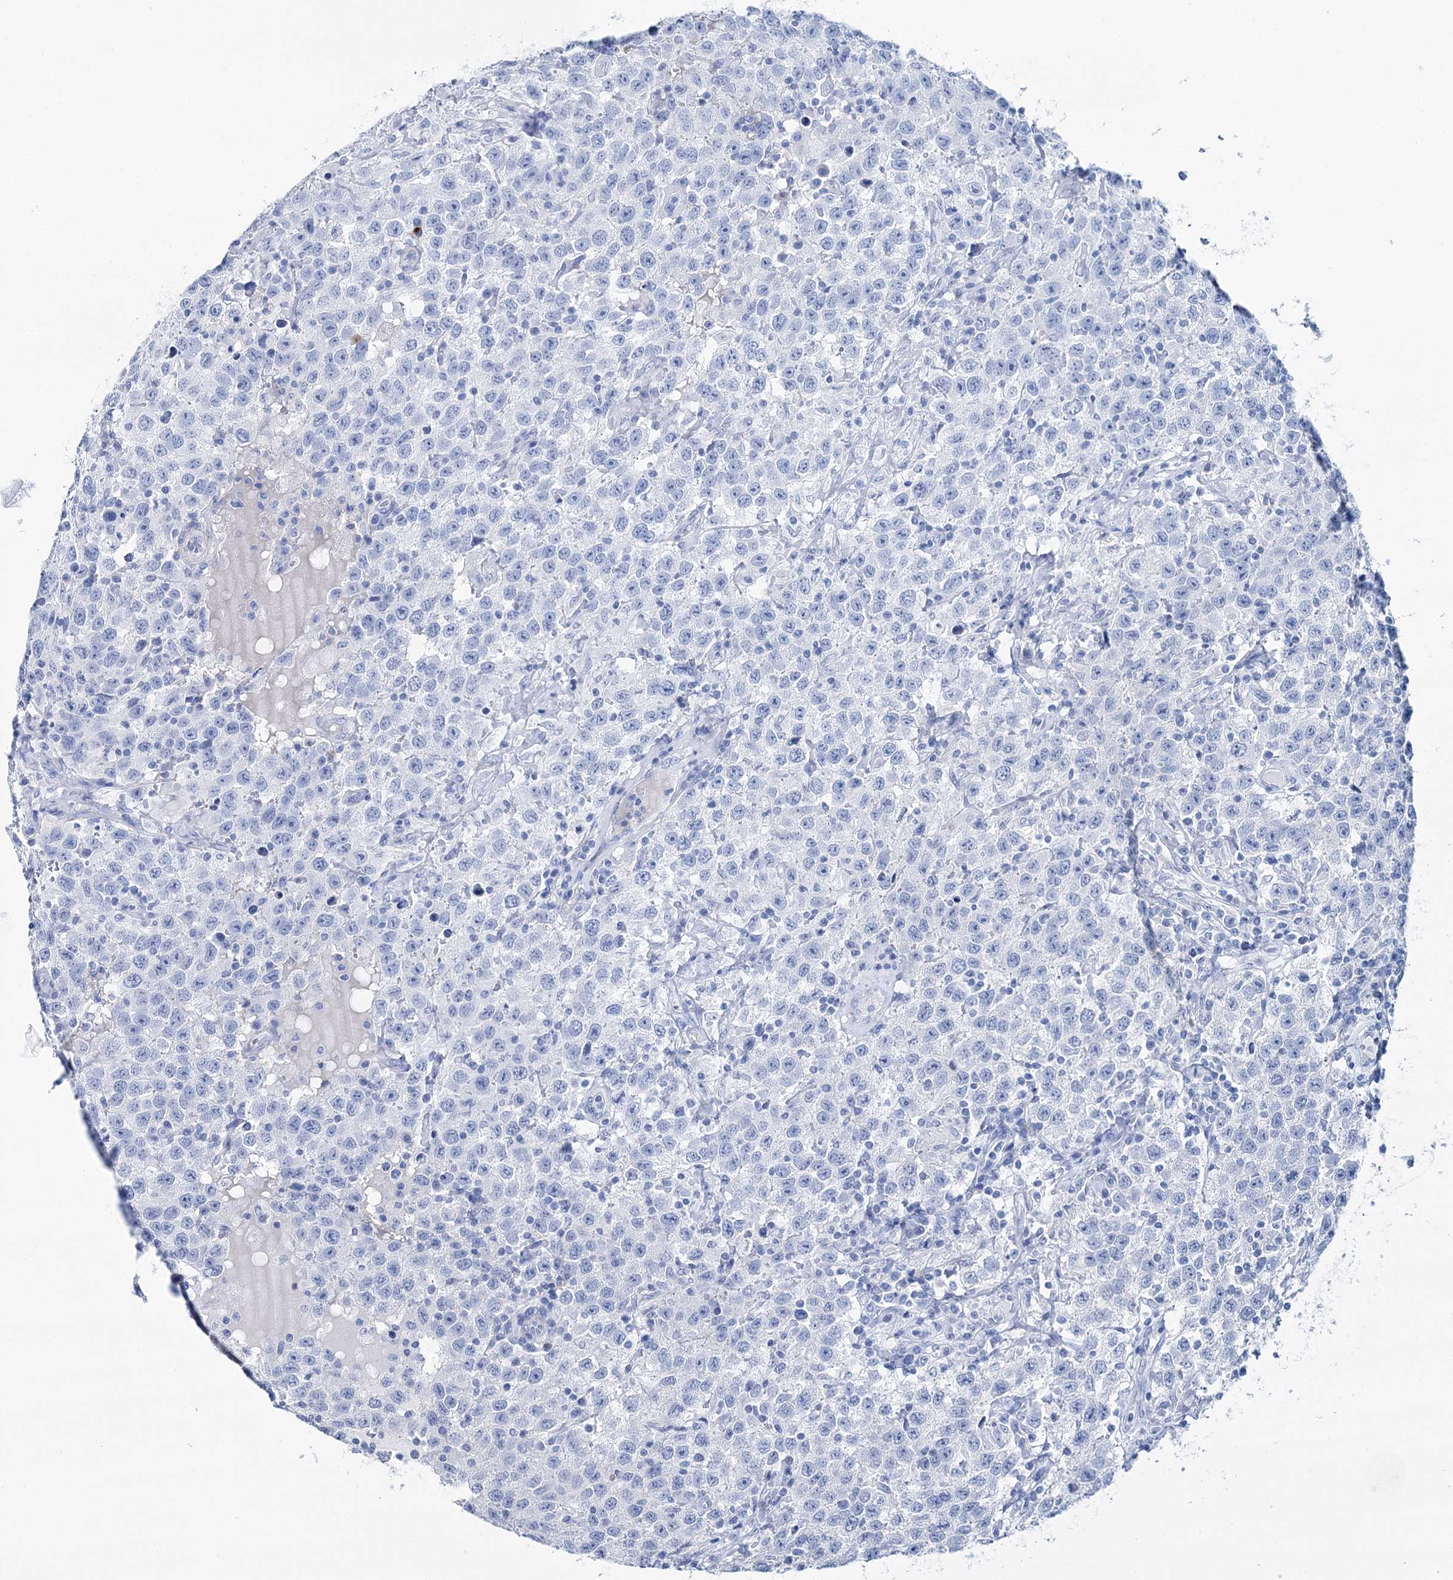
{"staining": {"intensity": "negative", "quantity": "none", "location": "none"}, "tissue": "testis cancer", "cell_type": "Tumor cells", "image_type": "cancer", "snomed": [{"axis": "morphology", "description": "Seminoma, NOS"}, {"axis": "topography", "description": "Testis"}], "caption": "Tumor cells show no significant protein expression in seminoma (testis). Brightfield microscopy of immunohistochemistry (IHC) stained with DAB (3,3'-diaminobenzidine) (brown) and hematoxylin (blue), captured at high magnification.", "gene": "CSN3", "patient": {"sex": "male", "age": 41}}